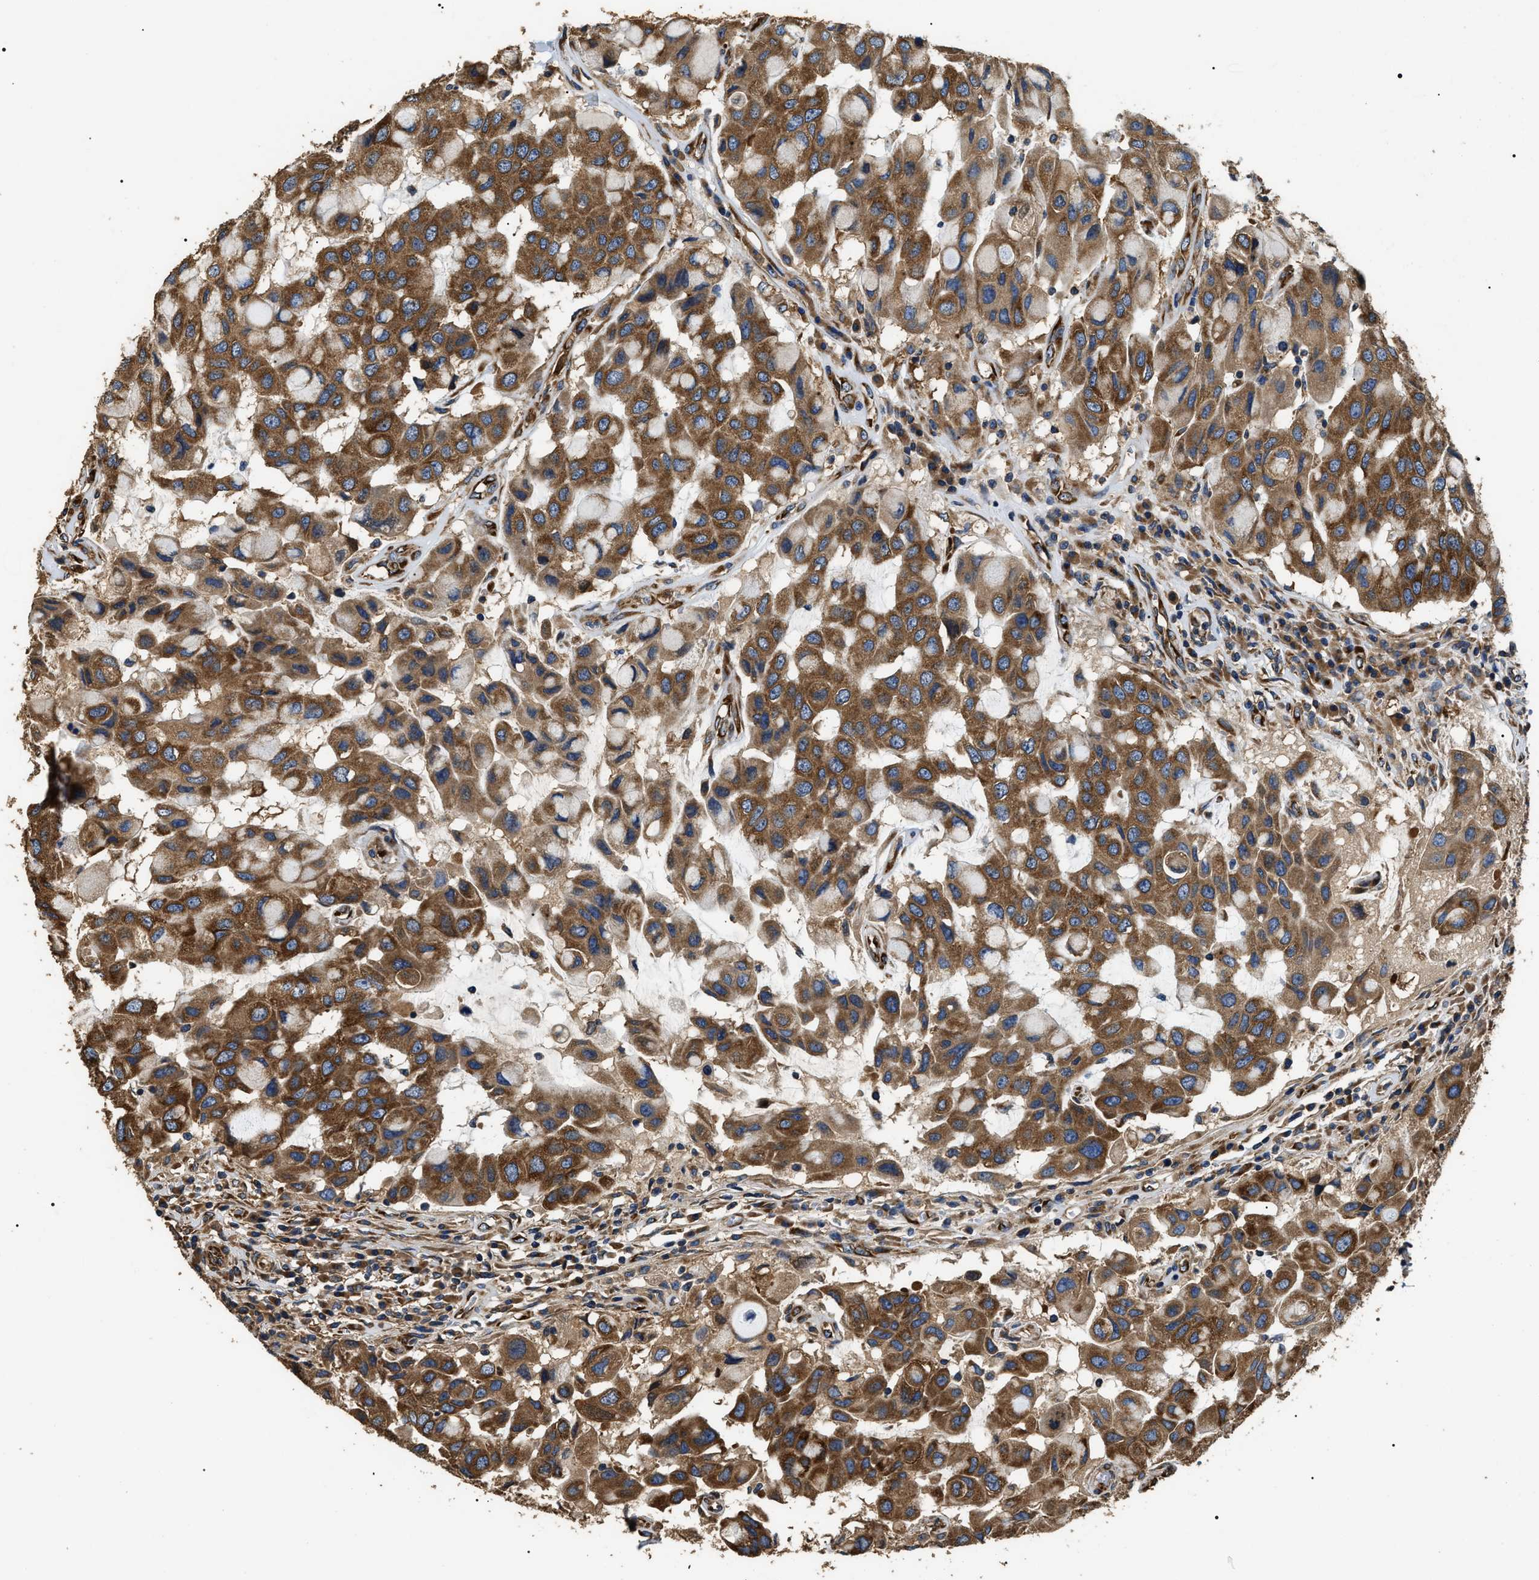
{"staining": {"intensity": "moderate", "quantity": ">75%", "location": "cytoplasmic/membranous"}, "tissue": "breast cancer", "cell_type": "Tumor cells", "image_type": "cancer", "snomed": [{"axis": "morphology", "description": "Duct carcinoma"}, {"axis": "topography", "description": "Breast"}], "caption": "Protein staining of breast cancer tissue demonstrates moderate cytoplasmic/membranous positivity in approximately >75% of tumor cells. The staining was performed using DAB (3,3'-diaminobenzidine) to visualize the protein expression in brown, while the nuclei were stained in blue with hematoxylin (Magnification: 20x).", "gene": "KTN1", "patient": {"sex": "female", "age": 27}}